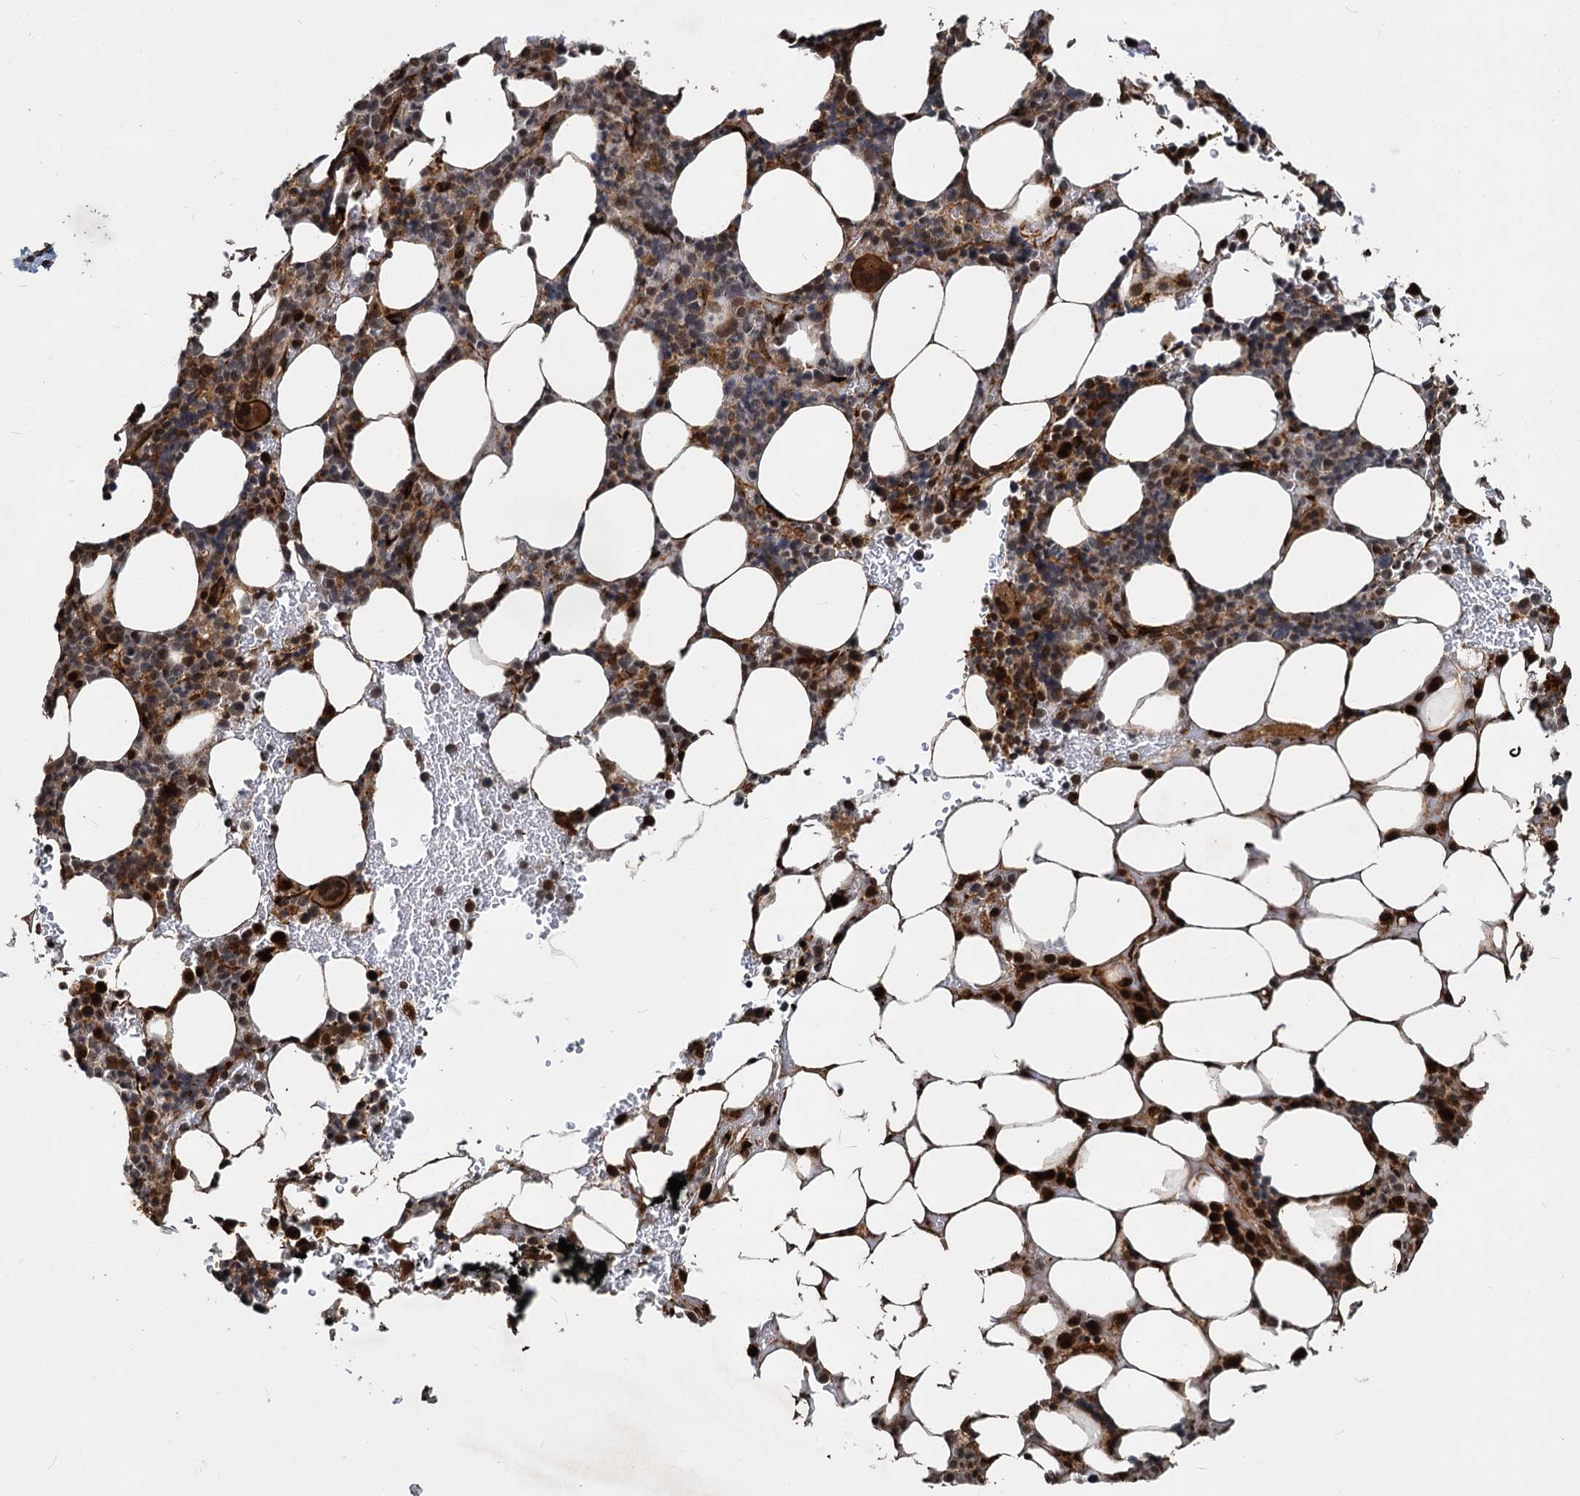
{"staining": {"intensity": "strong", "quantity": "25%-75%", "location": "cytoplasmic/membranous,nuclear"}, "tissue": "bone marrow", "cell_type": "Hematopoietic cells", "image_type": "normal", "snomed": [{"axis": "morphology", "description": "Normal tissue, NOS"}, {"axis": "topography", "description": "Bone marrow"}], "caption": "The immunohistochemical stain highlights strong cytoplasmic/membranous,nuclear positivity in hematopoietic cells of unremarkable bone marrow.", "gene": "TRIM23", "patient": {"sex": "male", "age": 78}}